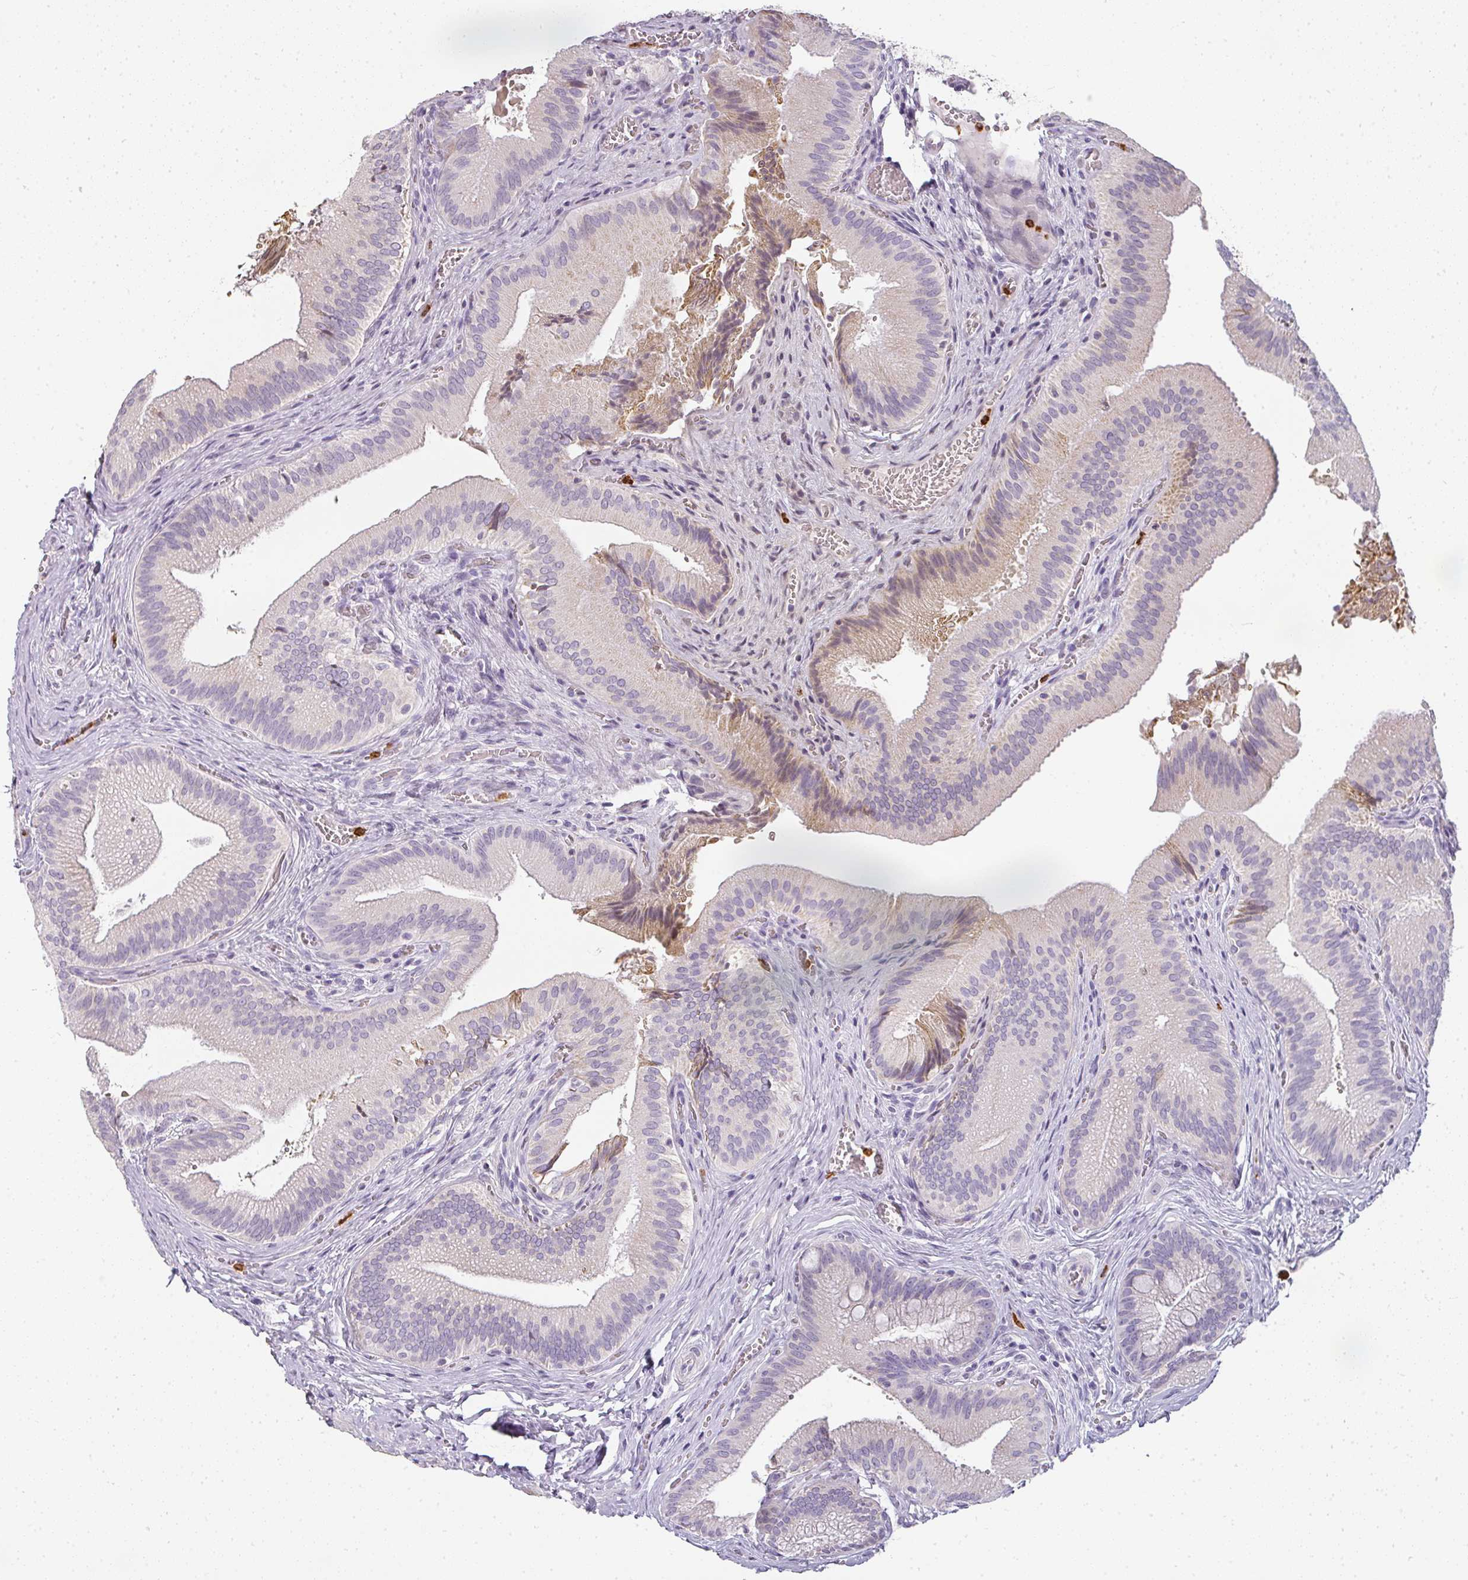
{"staining": {"intensity": "moderate", "quantity": "<25%", "location": "cytoplasmic/membranous"}, "tissue": "gallbladder", "cell_type": "Glandular cells", "image_type": "normal", "snomed": [{"axis": "morphology", "description": "Normal tissue, NOS"}, {"axis": "topography", "description": "Gallbladder"}], "caption": "A brown stain labels moderate cytoplasmic/membranous expression of a protein in glandular cells of unremarkable human gallbladder. (DAB IHC with brightfield microscopy, high magnification).", "gene": "CAMP", "patient": {"sex": "male", "age": 17}}